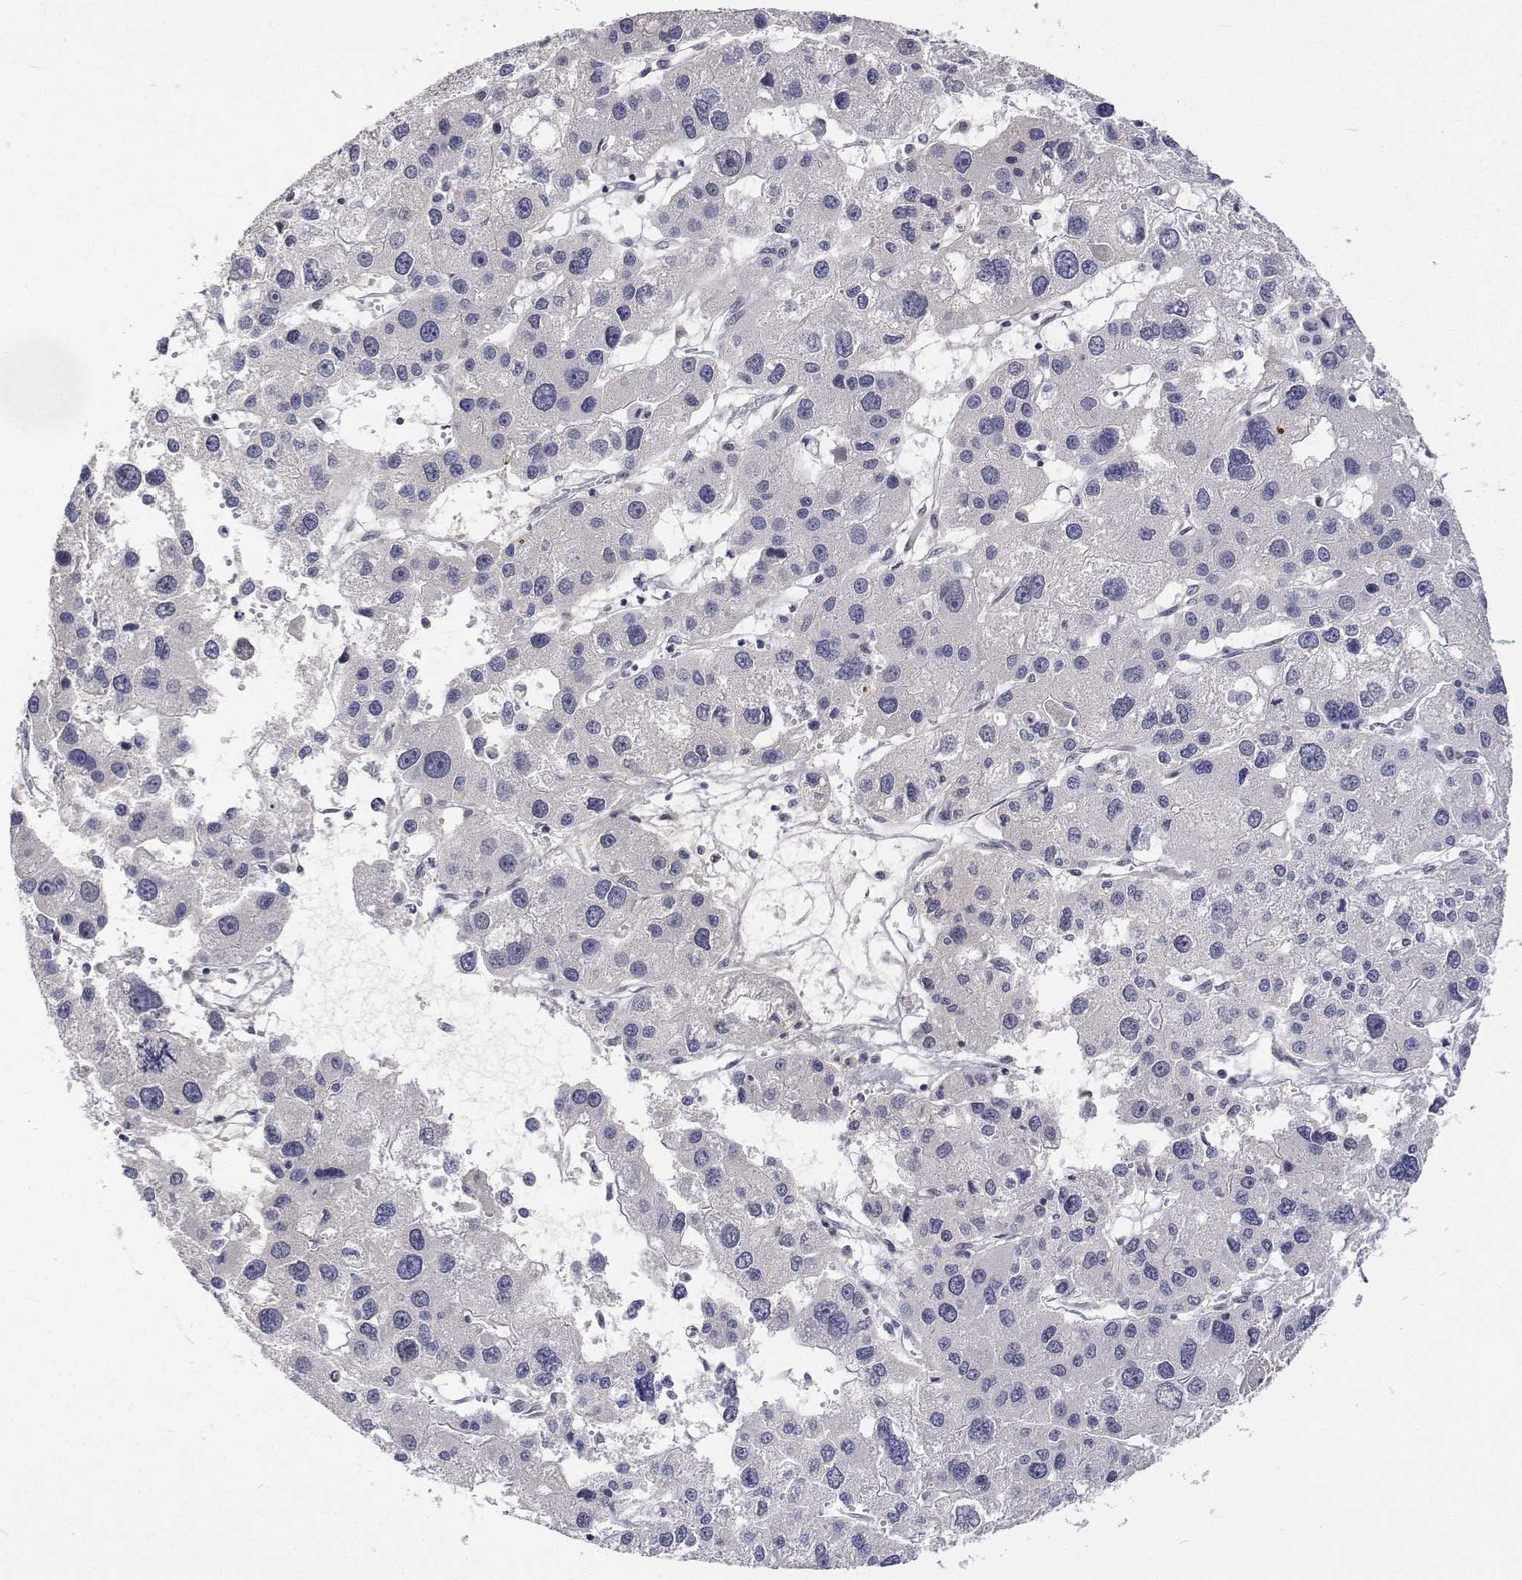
{"staining": {"intensity": "negative", "quantity": "none", "location": "none"}, "tissue": "liver cancer", "cell_type": "Tumor cells", "image_type": "cancer", "snomed": [{"axis": "morphology", "description": "Carcinoma, Hepatocellular, NOS"}, {"axis": "topography", "description": "Liver"}], "caption": "Tumor cells are negative for protein expression in human liver cancer.", "gene": "ATRX", "patient": {"sex": "male", "age": 73}}